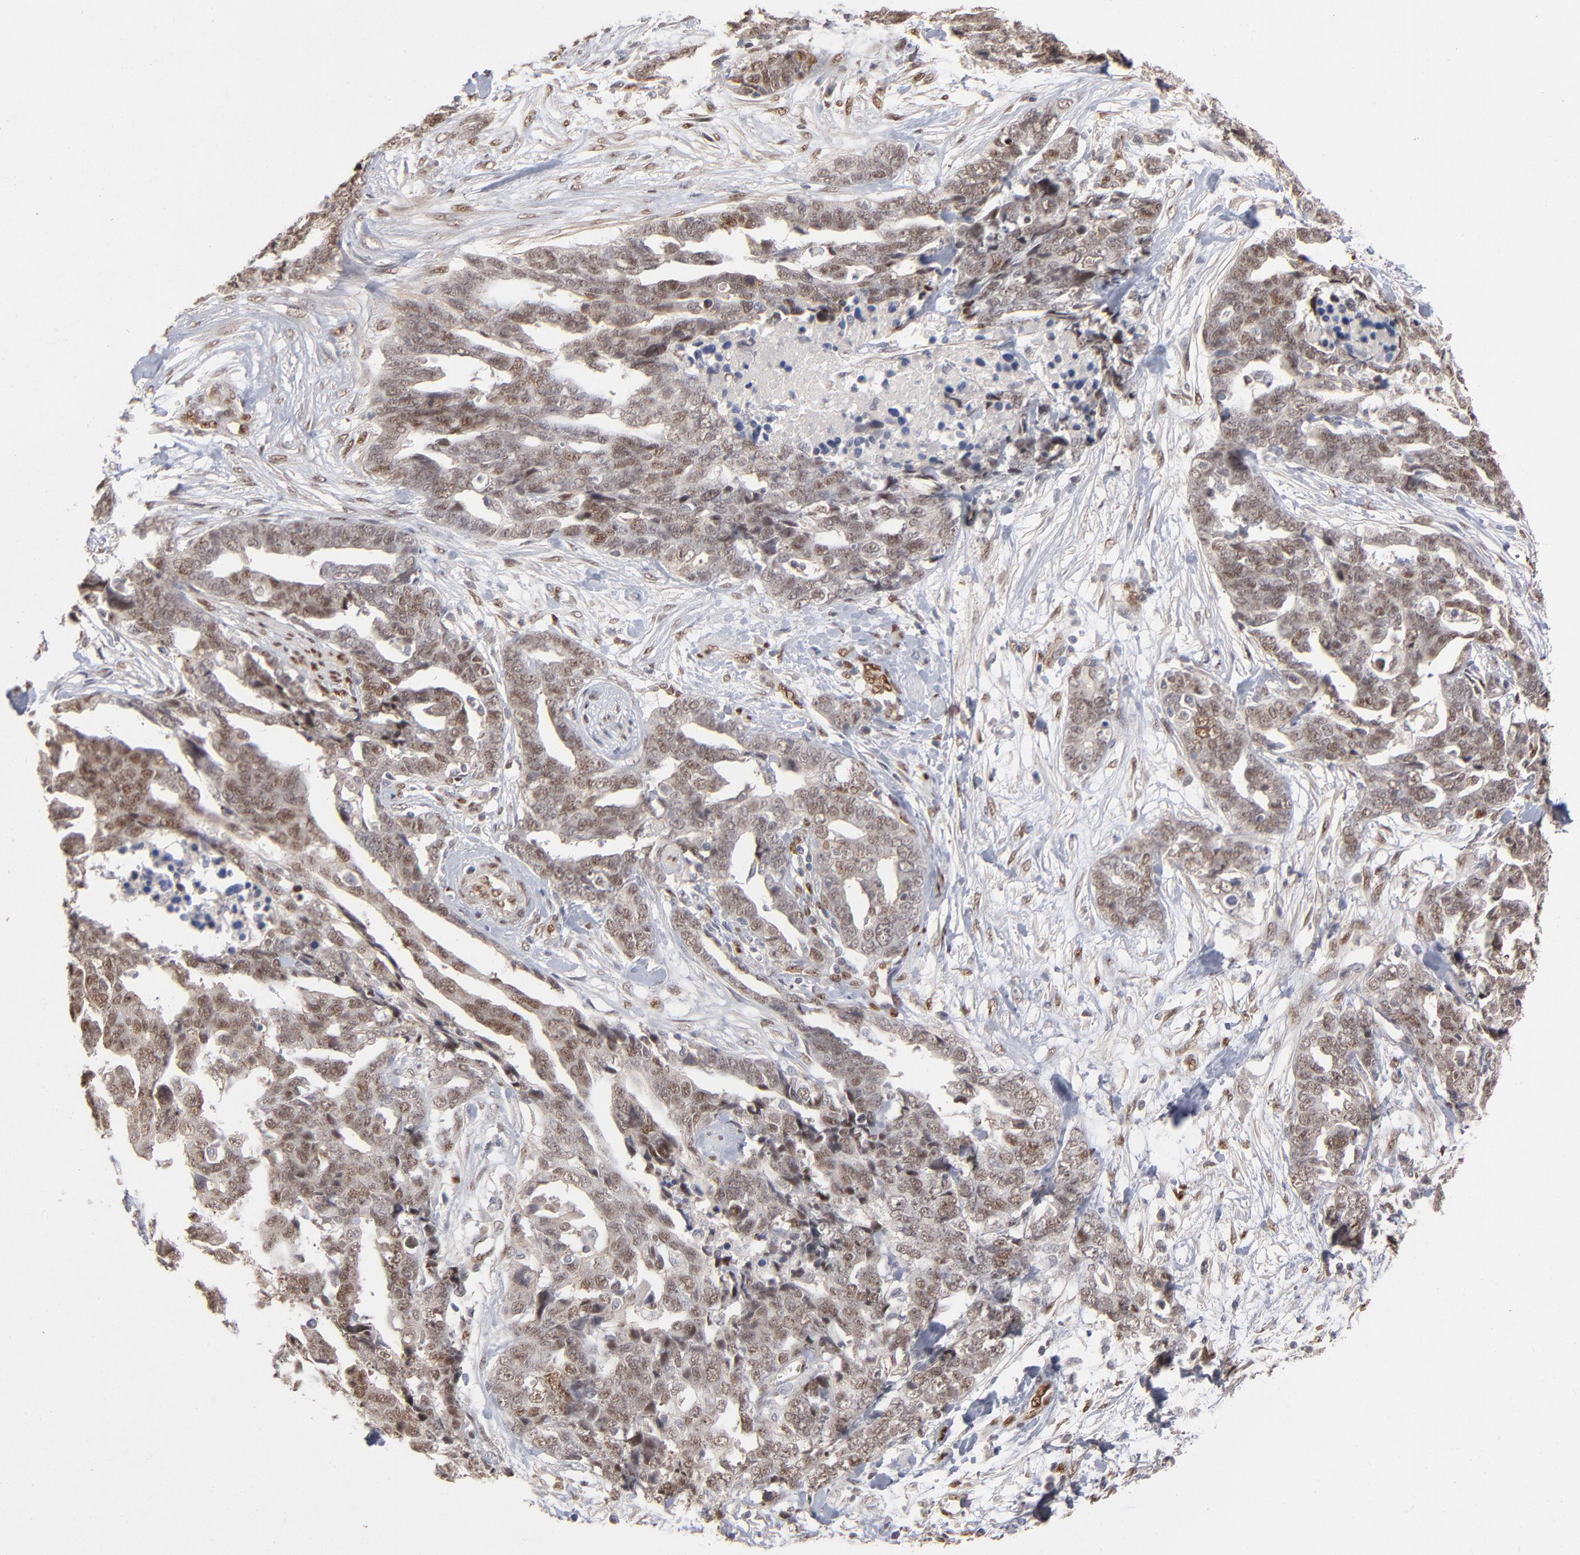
{"staining": {"intensity": "weak", "quantity": ">75%", "location": "nuclear"}, "tissue": "ovarian cancer", "cell_type": "Tumor cells", "image_type": "cancer", "snomed": [{"axis": "morphology", "description": "Normal tissue, NOS"}, {"axis": "morphology", "description": "Cystadenocarcinoma, serous, NOS"}, {"axis": "topography", "description": "Fallopian tube"}, {"axis": "topography", "description": "Ovary"}], "caption": "Immunohistochemistry (IHC) micrograph of neoplastic tissue: ovarian cancer (serous cystadenocarcinoma) stained using IHC shows low levels of weak protein expression localized specifically in the nuclear of tumor cells, appearing as a nuclear brown color.", "gene": "NFIB", "patient": {"sex": "female", "age": 56}}